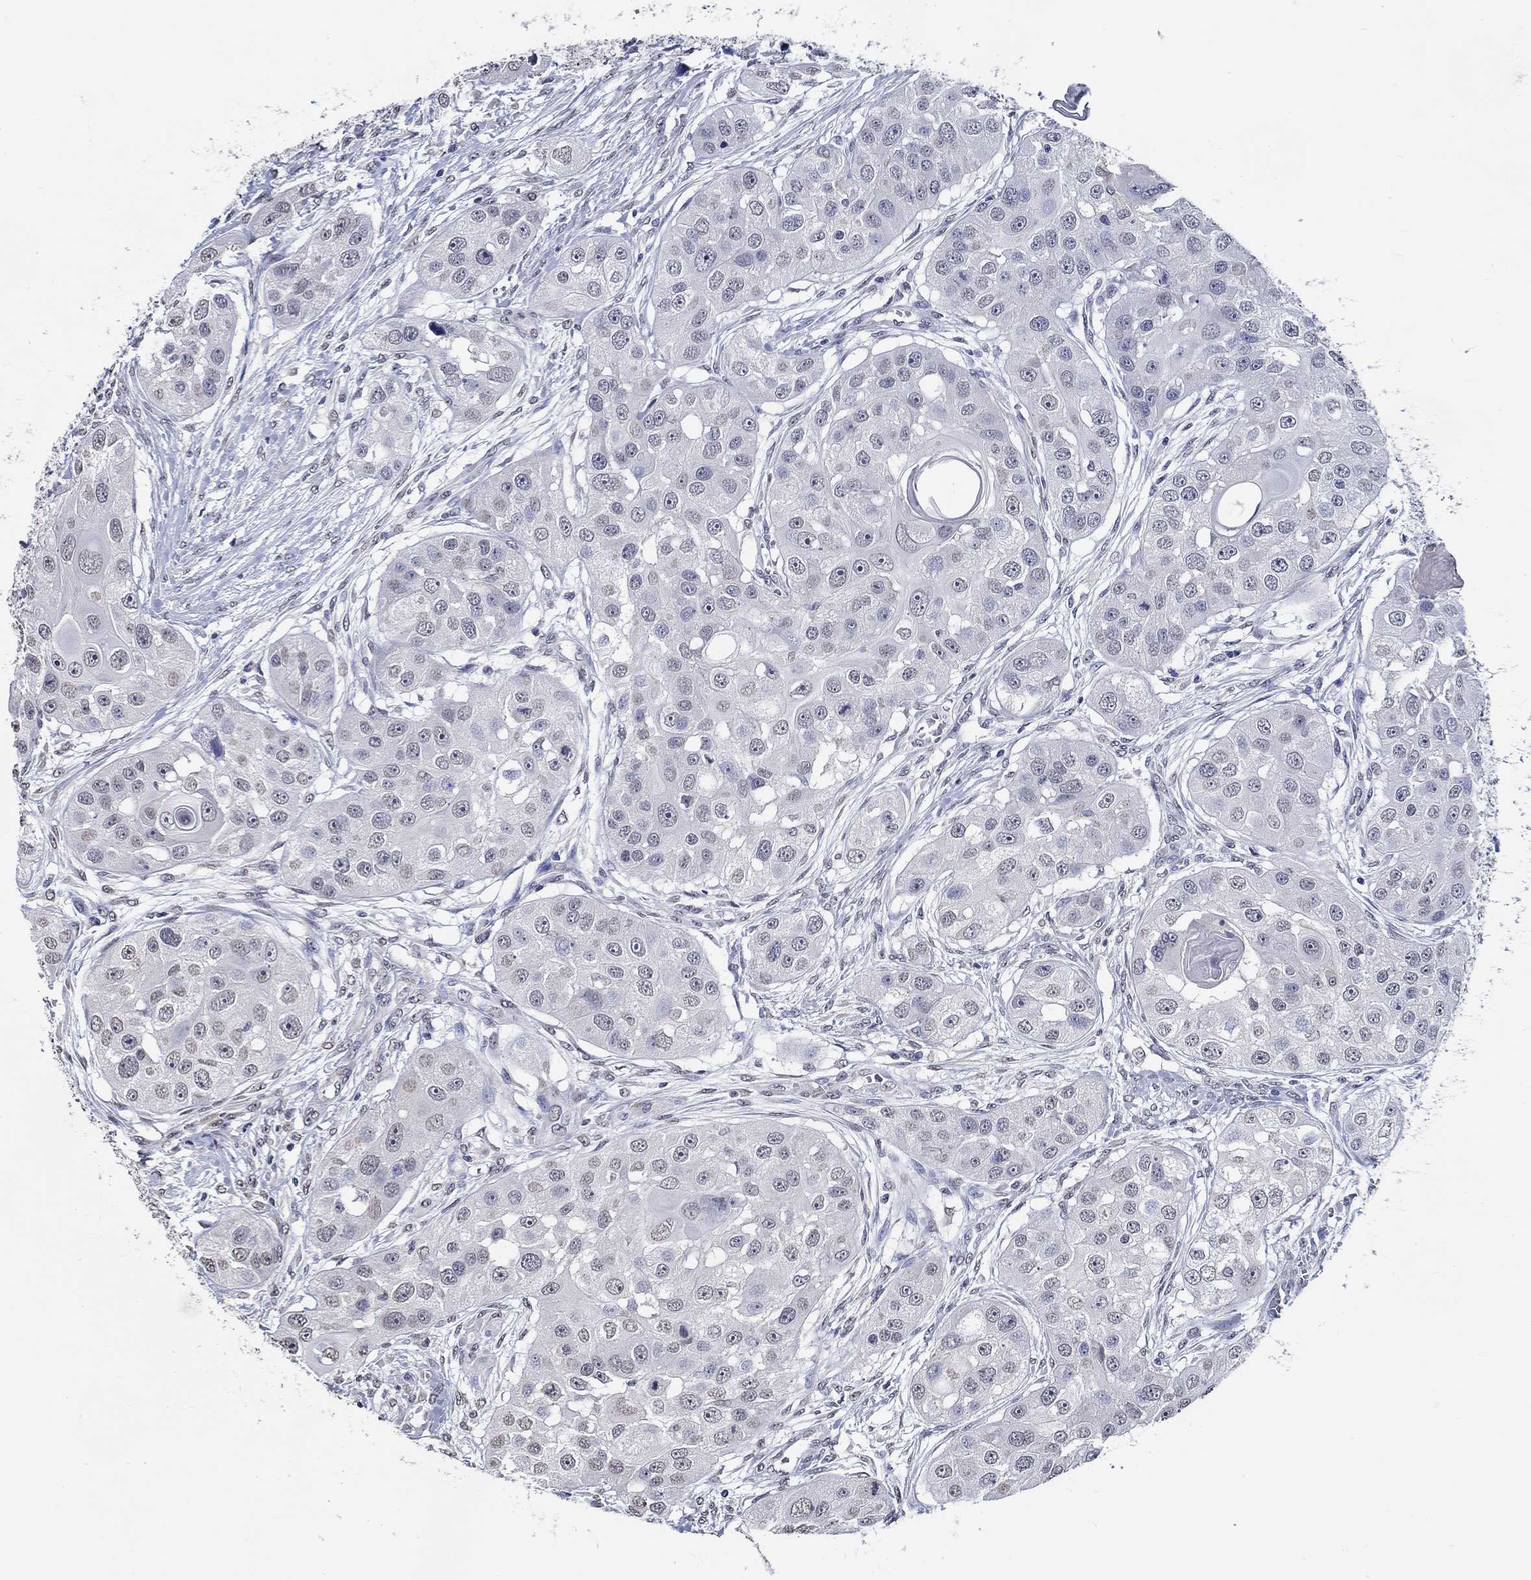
{"staining": {"intensity": "weak", "quantity": "<25%", "location": "nuclear"}, "tissue": "head and neck cancer", "cell_type": "Tumor cells", "image_type": "cancer", "snomed": [{"axis": "morphology", "description": "Normal tissue, NOS"}, {"axis": "morphology", "description": "Squamous cell carcinoma, NOS"}, {"axis": "topography", "description": "Skeletal muscle"}, {"axis": "topography", "description": "Head-Neck"}], "caption": "A photomicrograph of human head and neck cancer (squamous cell carcinoma) is negative for staining in tumor cells.", "gene": "PDE1B", "patient": {"sex": "male", "age": 51}}